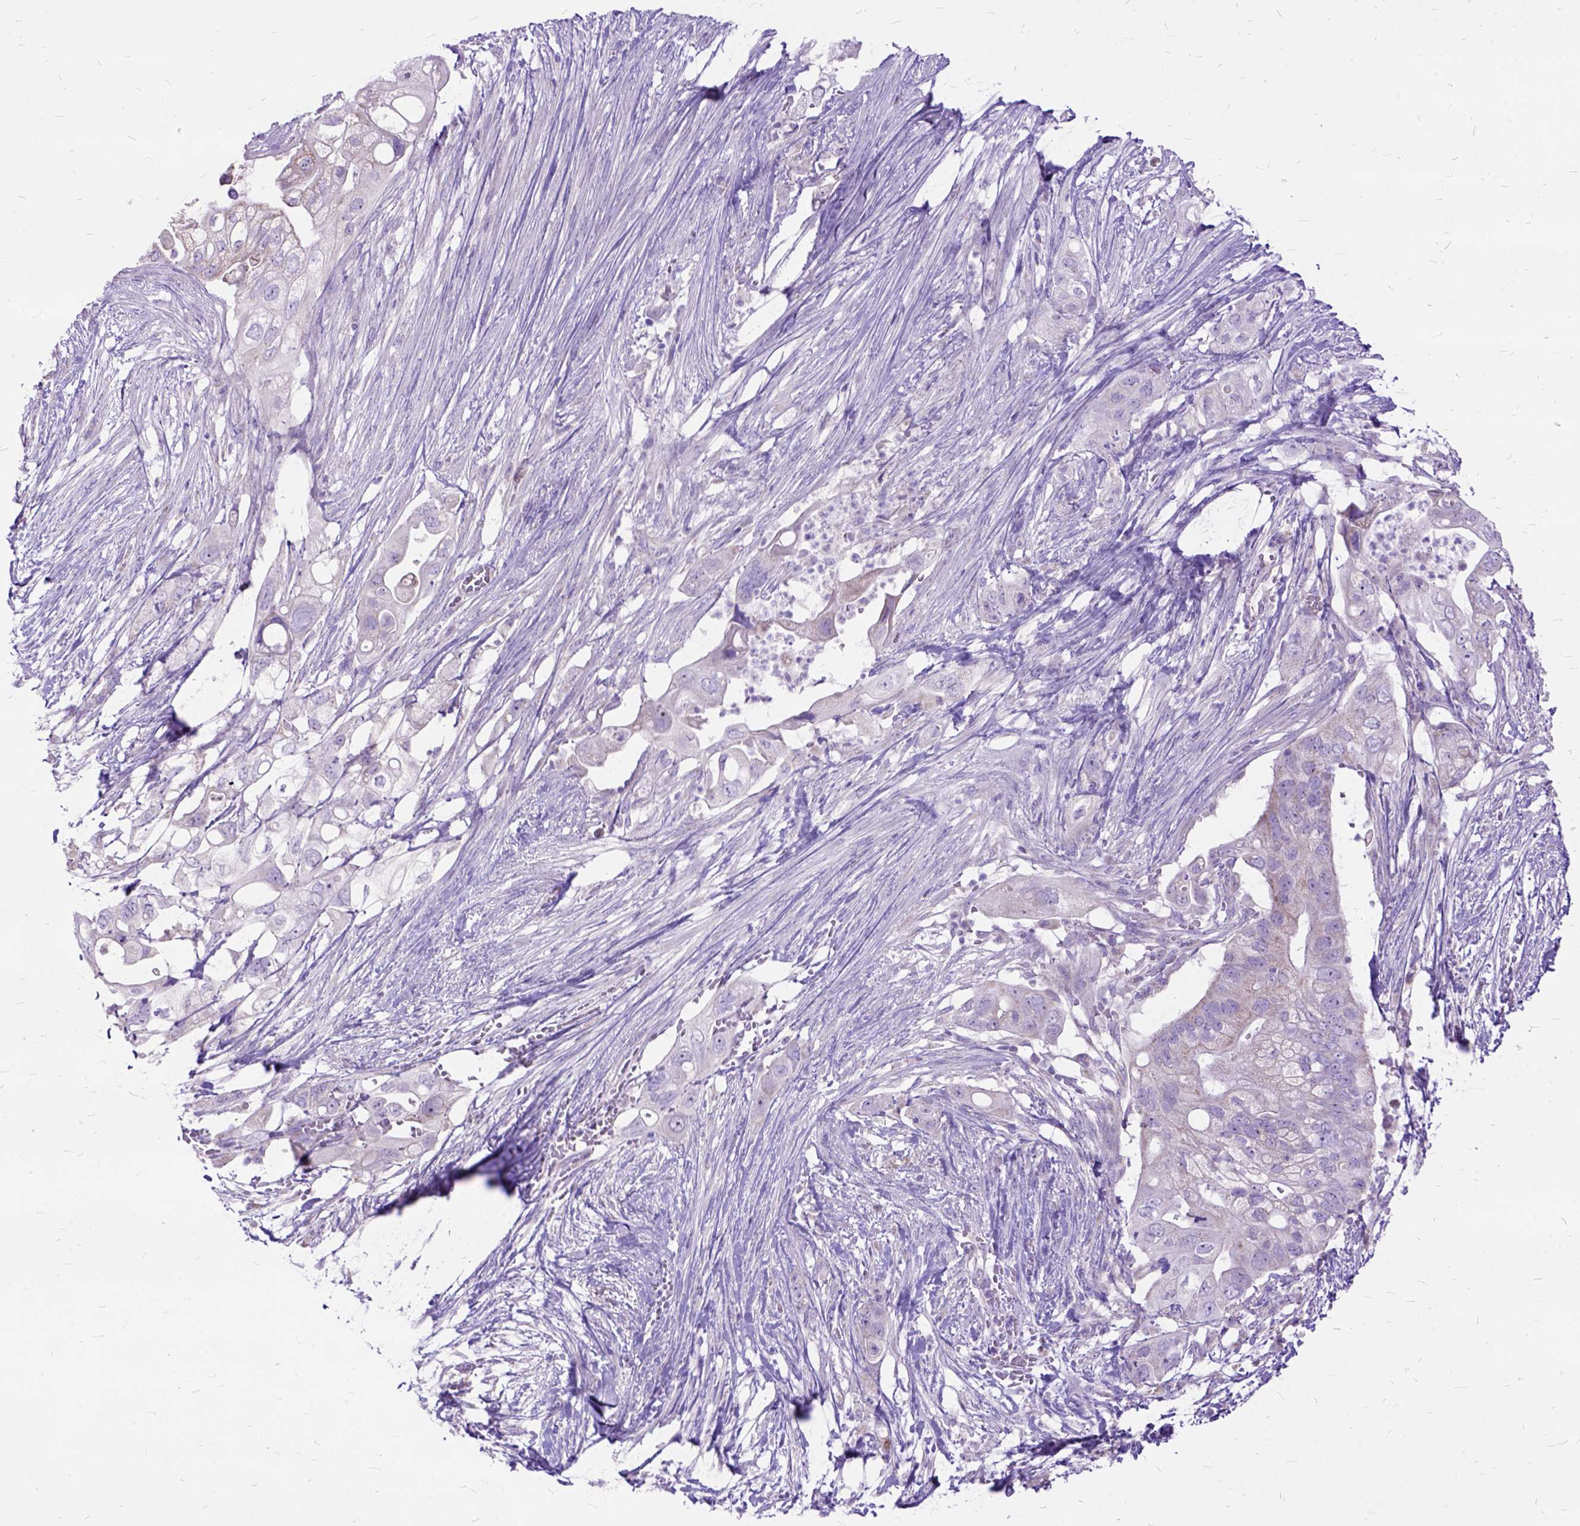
{"staining": {"intensity": "negative", "quantity": "none", "location": "none"}, "tissue": "pancreatic cancer", "cell_type": "Tumor cells", "image_type": "cancer", "snomed": [{"axis": "morphology", "description": "Adenocarcinoma, NOS"}, {"axis": "topography", "description": "Pancreas"}], "caption": "Immunohistochemistry (IHC) micrograph of pancreatic cancer stained for a protein (brown), which displays no expression in tumor cells. (DAB (3,3'-diaminobenzidine) immunohistochemistry (IHC), high magnification).", "gene": "CTAG2", "patient": {"sex": "female", "age": 72}}